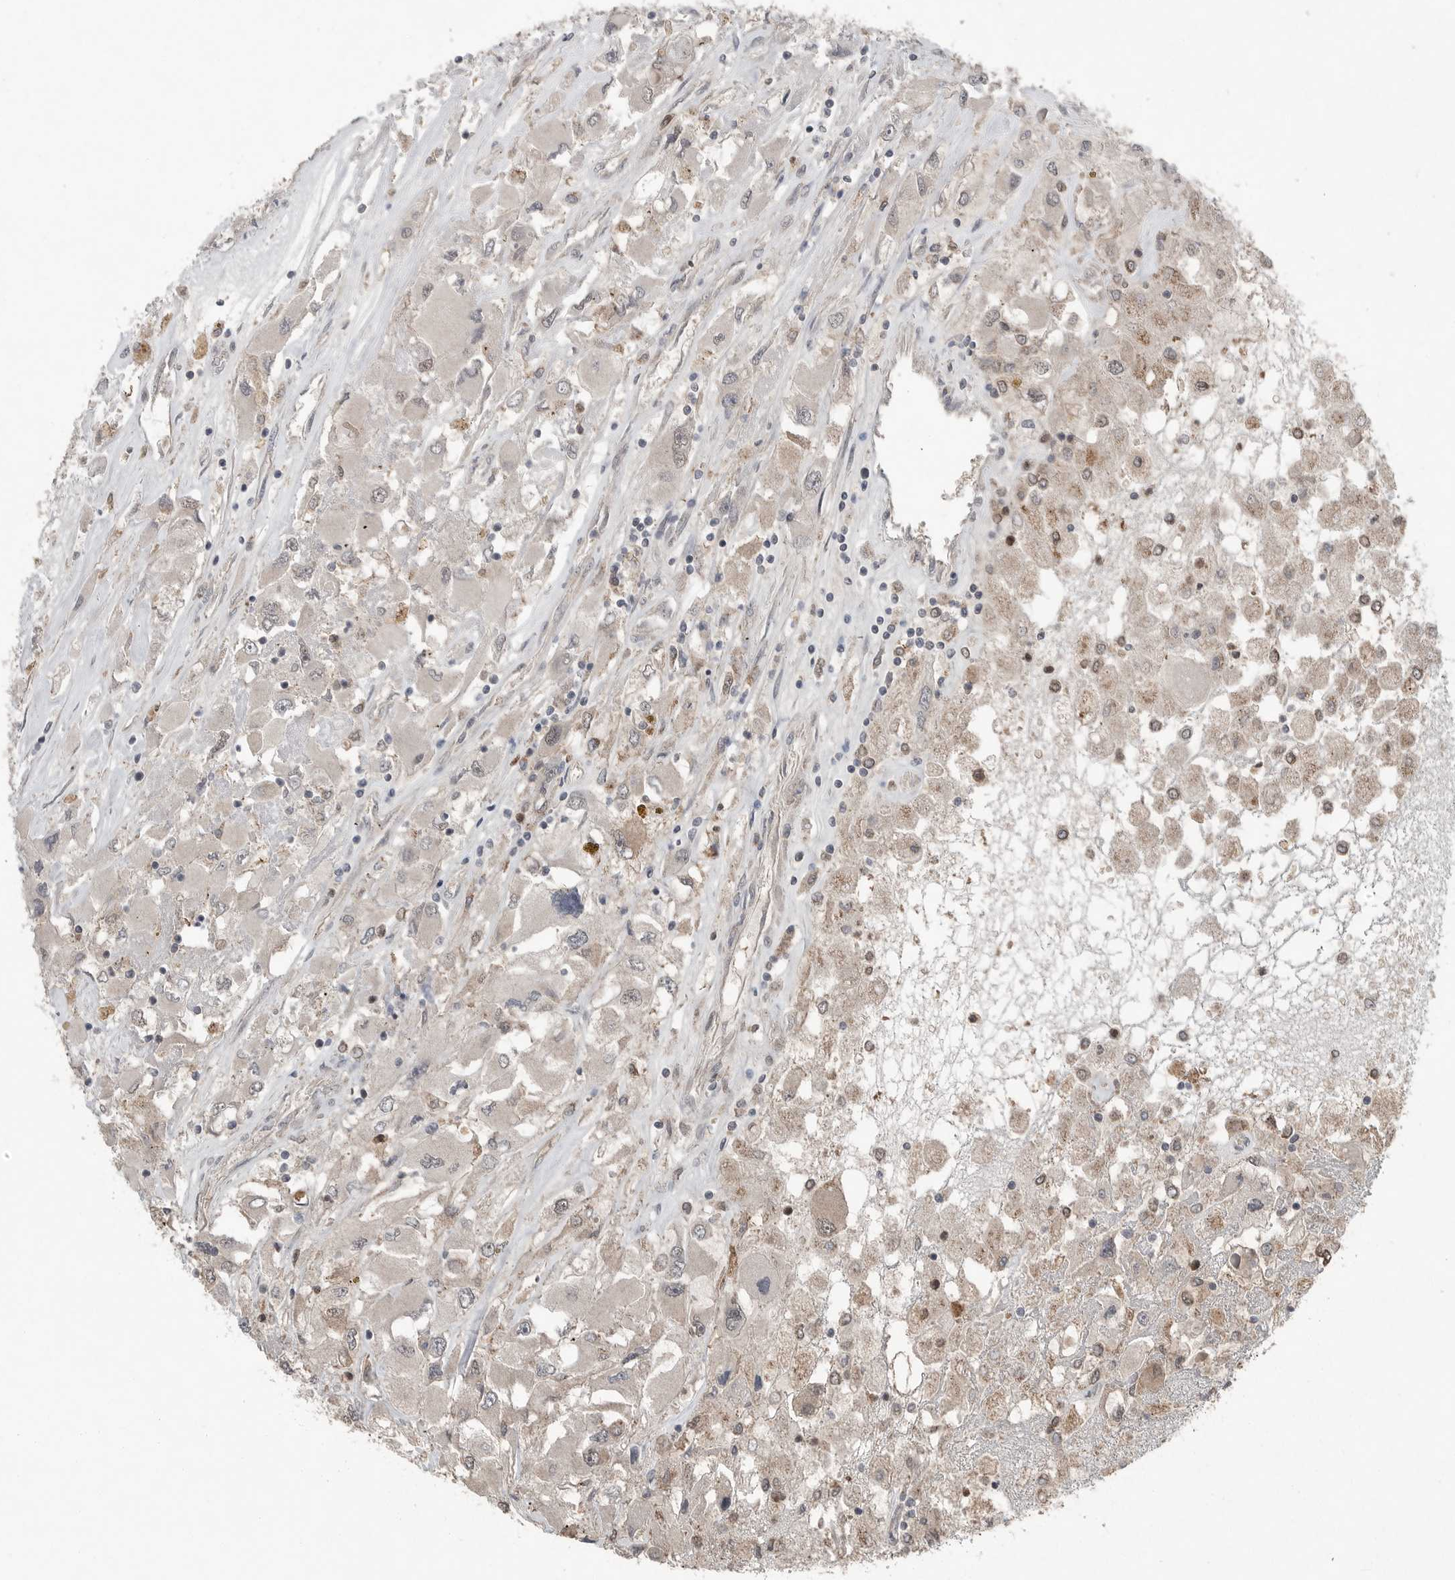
{"staining": {"intensity": "weak", "quantity": "<25%", "location": "cytoplasmic/membranous"}, "tissue": "renal cancer", "cell_type": "Tumor cells", "image_type": "cancer", "snomed": [{"axis": "morphology", "description": "Adenocarcinoma, NOS"}, {"axis": "topography", "description": "Kidney"}], "caption": "Renal cancer stained for a protein using immunohistochemistry (IHC) reveals no expression tumor cells.", "gene": "SCP2", "patient": {"sex": "female", "age": 52}}